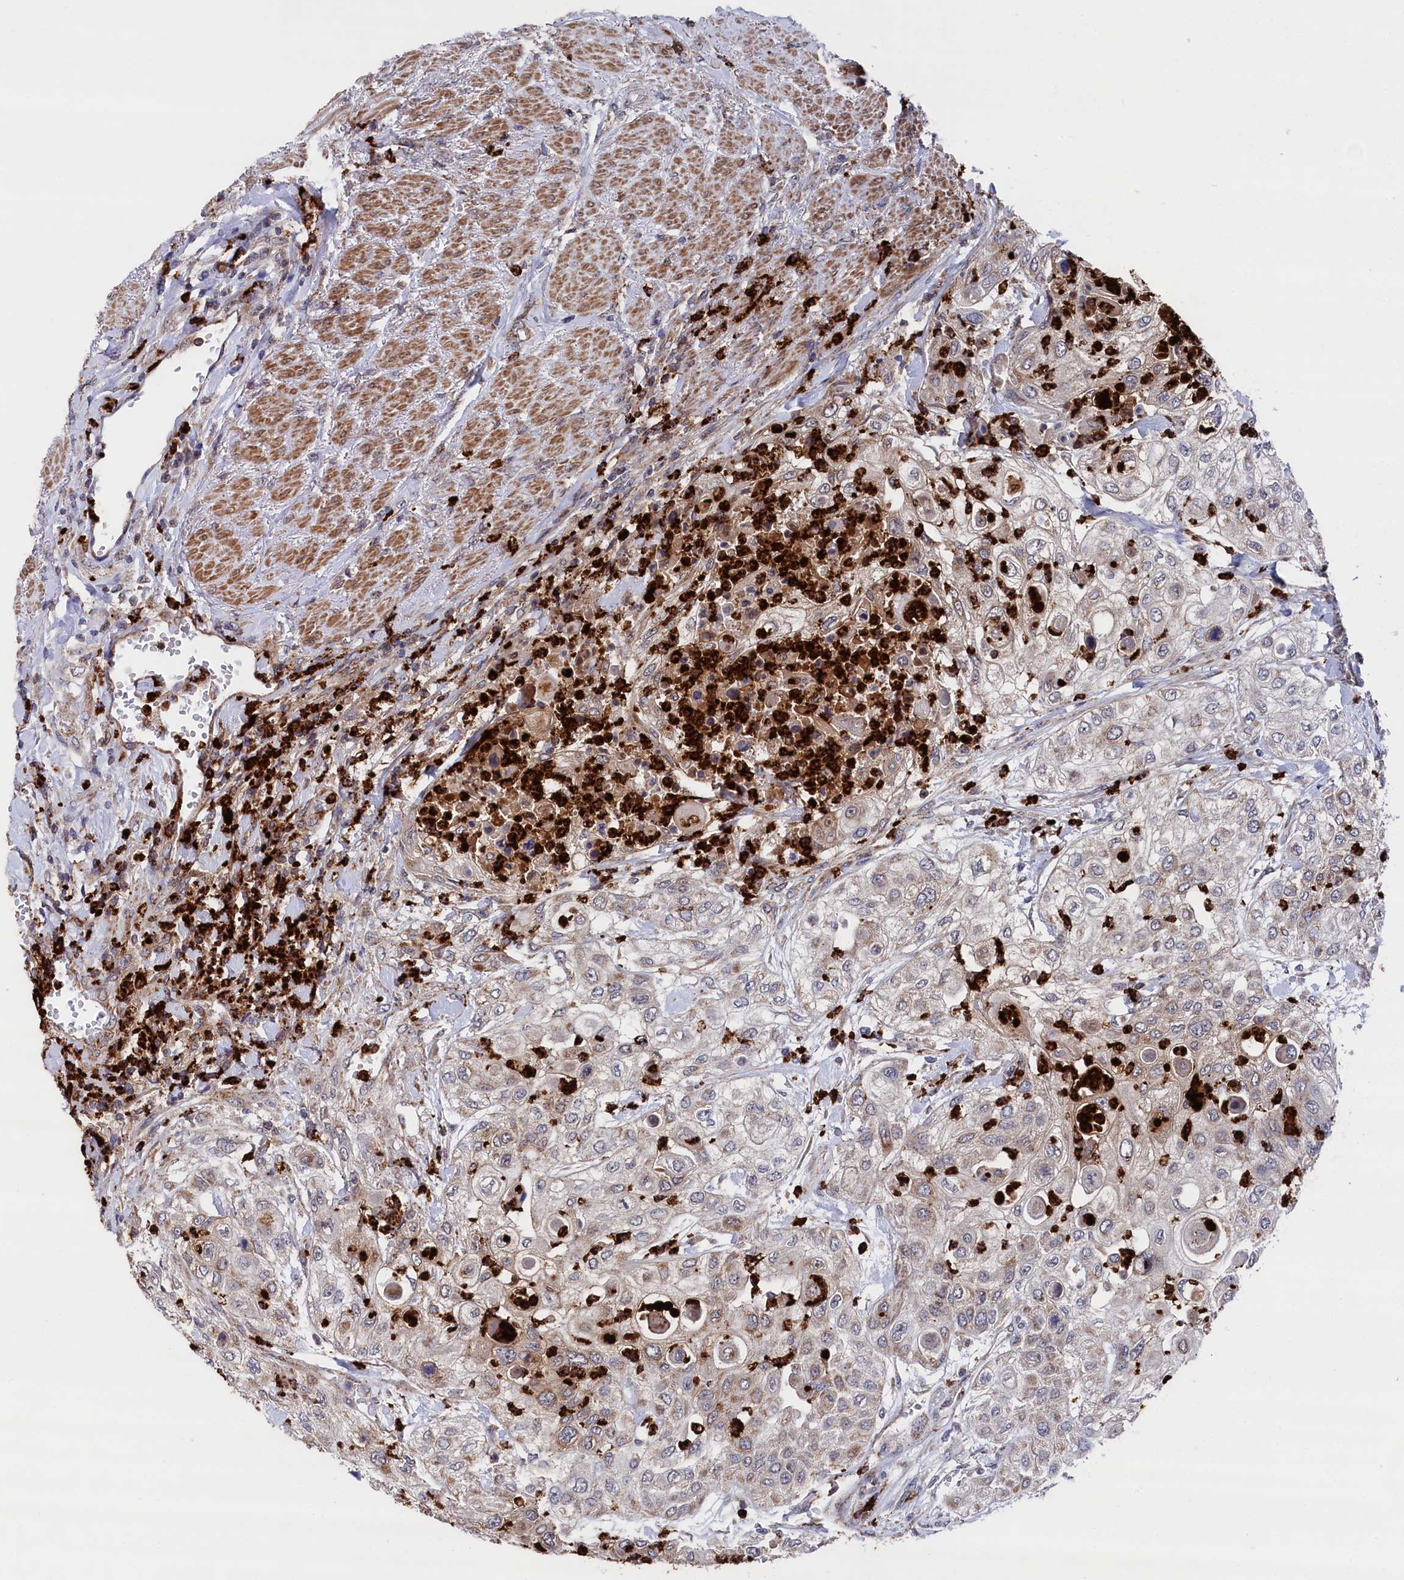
{"staining": {"intensity": "weak", "quantity": "<25%", "location": "cytoplasmic/membranous"}, "tissue": "urothelial cancer", "cell_type": "Tumor cells", "image_type": "cancer", "snomed": [{"axis": "morphology", "description": "Urothelial carcinoma, High grade"}, {"axis": "topography", "description": "Urinary bladder"}], "caption": "High magnification brightfield microscopy of urothelial cancer stained with DAB (3,3'-diaminobenzidine) (brown) and counterstained with hematoxylin (blue): tumor cells show no significant positivity.", "gene": "CHCHD1", "patient": {"sex": "female", "age": 79}}